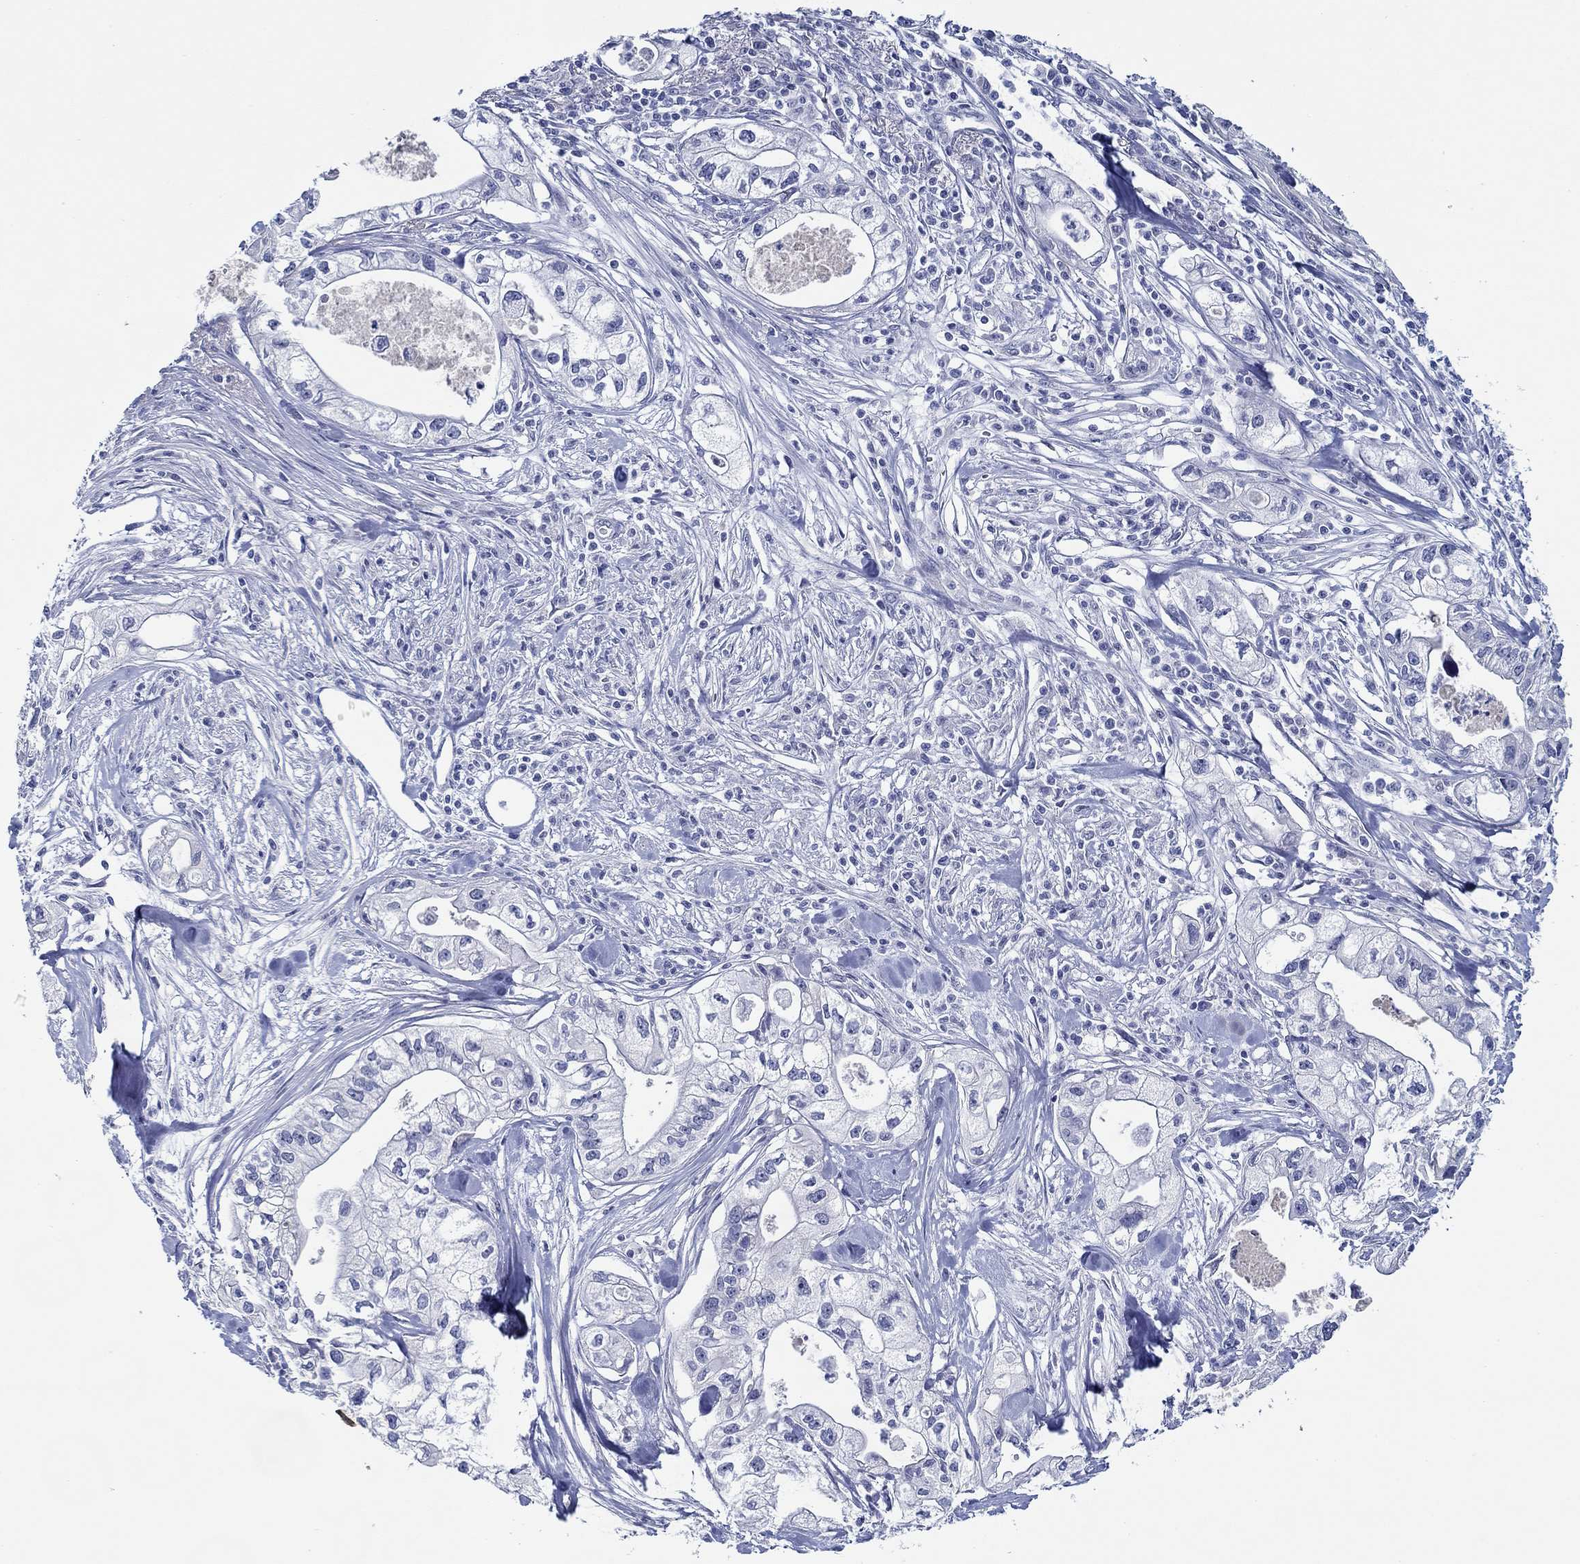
{"staining": {"intensity": "negative", "quantity": "none", "location": "none"}, "tissue": "pancreatic cancer", "cell_type": "Tumor cells", "image_type": "cancer", "snomed": [{"axis": "morphology", "description": "Adenocarcinoma, NOS"}, {"axis": "topography", "description": "Pancreas"}], "caption": "Tumor cells are negative for brown protein staining in adenocarcinoma (pancreatic).", "gene": "MC2R", "patient": {"sex": "male", "age": 70}}